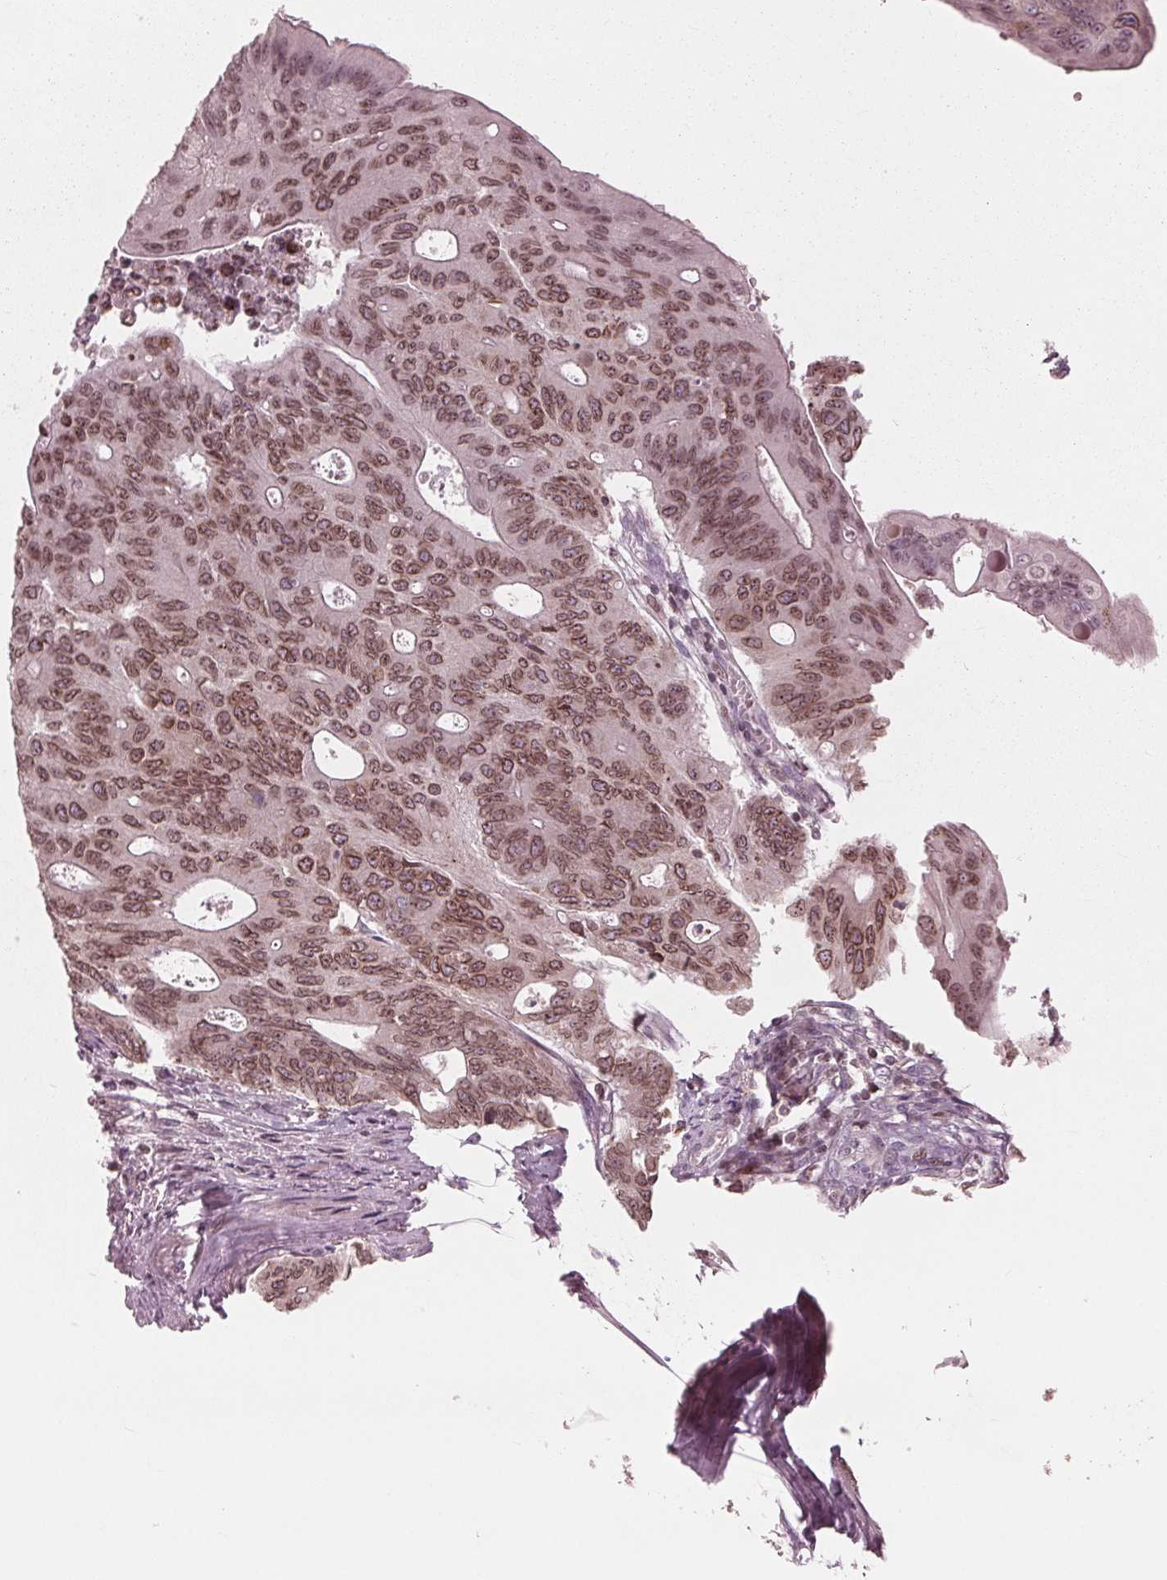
{"staining": {"intensity": "moderate", "quantity": ">75%", "location": "cytoplasmic/membranous,nuclear"}, "tissue": "colorectal cancer", "cell_type": "Tumor cells", "image_type": "cancer", "snomed": [{"axis": "morphology", "description": "Adenocarcinoma, NOS"}, {"axis": "topography", "description": "Colon"}], "caption": "Tumor cells demonstrate medium levels of moderate cytoplasmic/membranous and nuclear expression in about >75% of cells in colorectal cancer (adenocarcinoma). Nuclei are stained in blue.", "gene": "NUP210", "patient": {"sex": "male", "age": 65}}